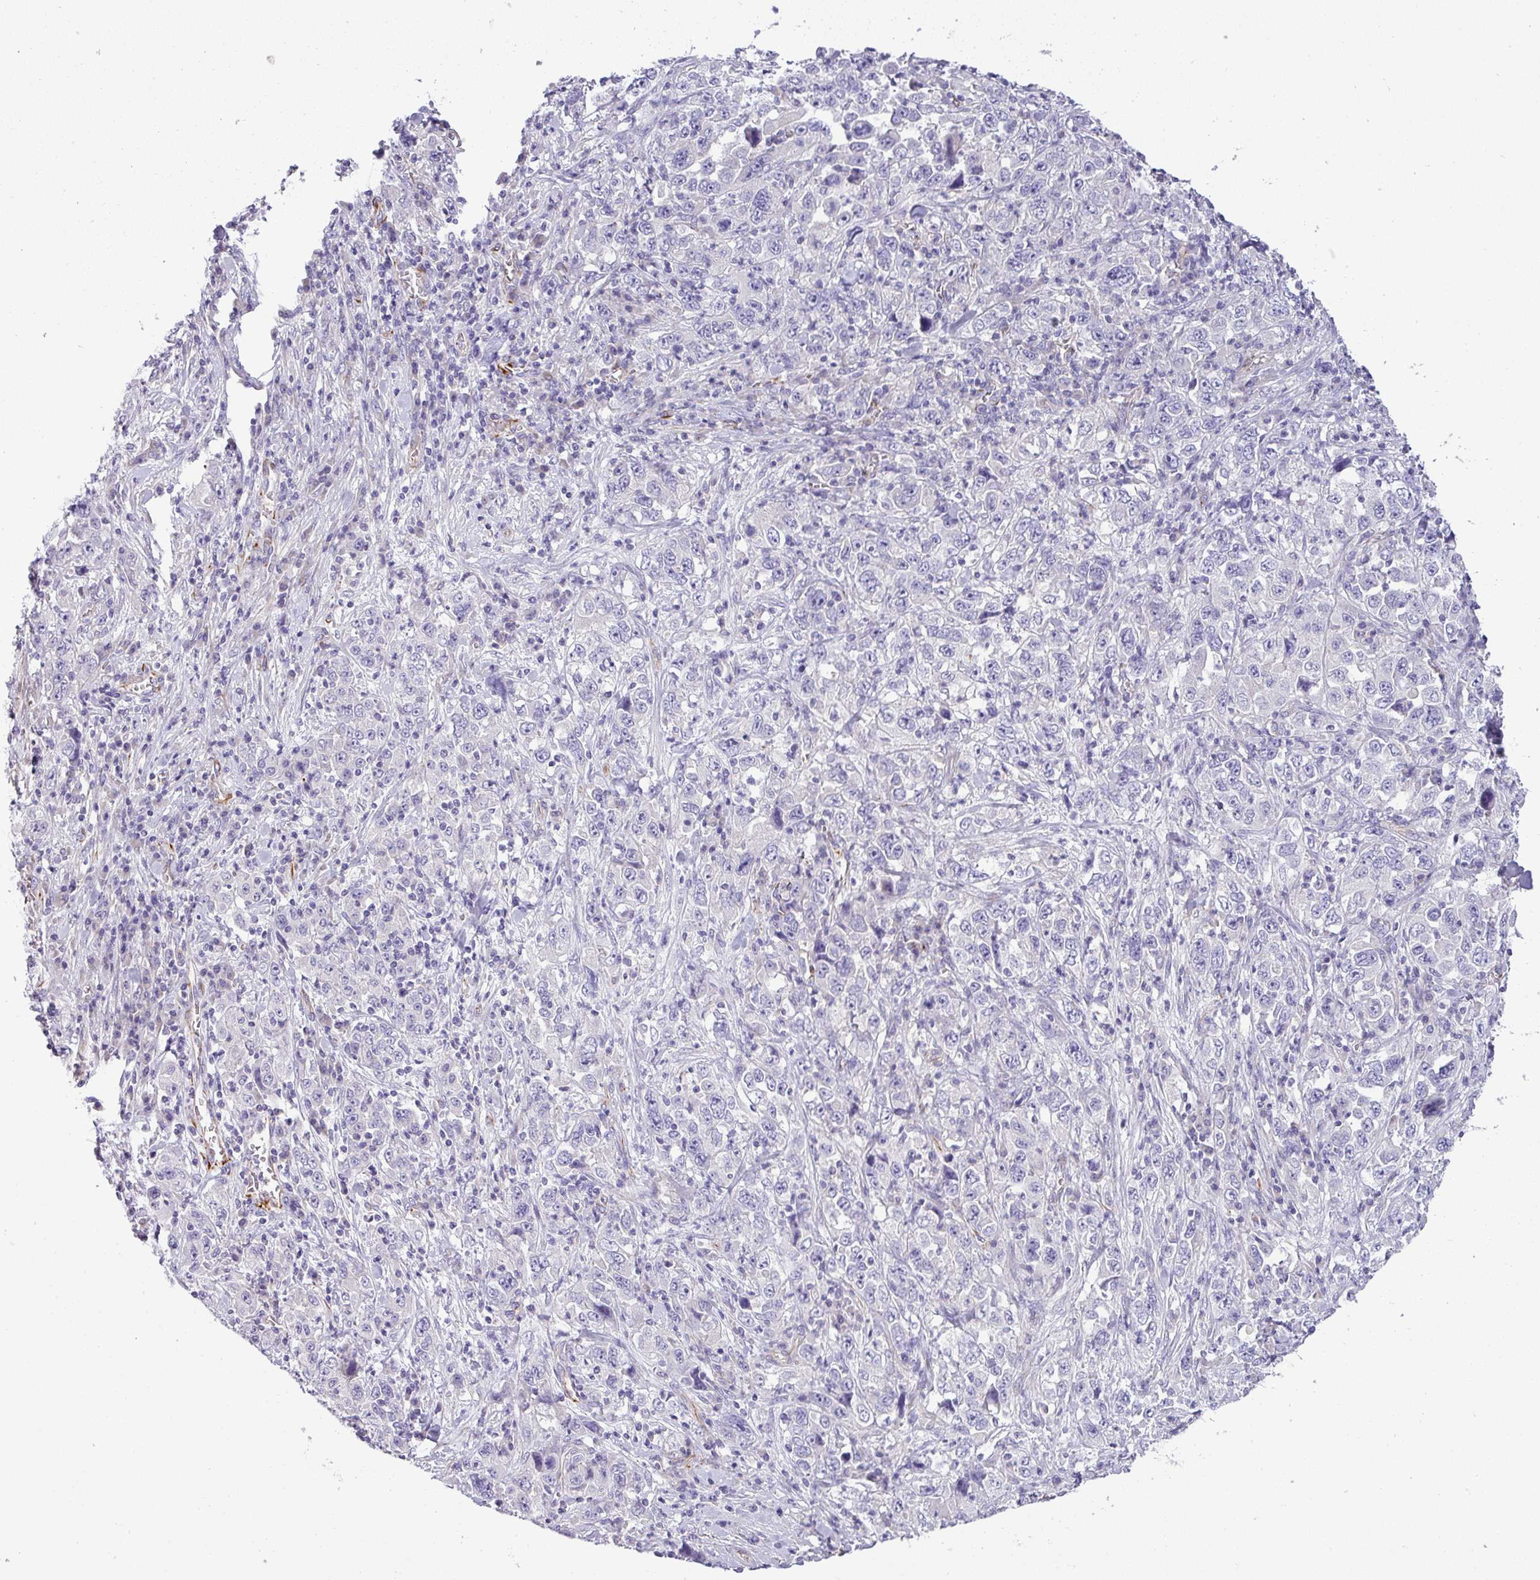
{"staining": {"intensity": "negative", "quantity": "none", "location": "none"}, "tissue": "stomach cancer", "cell_type": "Tumor cells", "image_type": "cancer", "snomed": [{"axis": "morphology", "description": "Normal tissue, NOS"}, {"axis": "morphology", "description": "Adenocarcinoma, NOS"}, {"axis": "topography", "description": "Stomach, upper"}, {"axis": "topography", "description": "Stomach"}], "caption": "High power microscopy micrograph of an immunohistochemistry micrograph of stomach adenocarcinoma, revealing no significant expression in tumor cells.", "gene": "ENSG00000273748", "patient": {"sex": "male", "age": 59}}